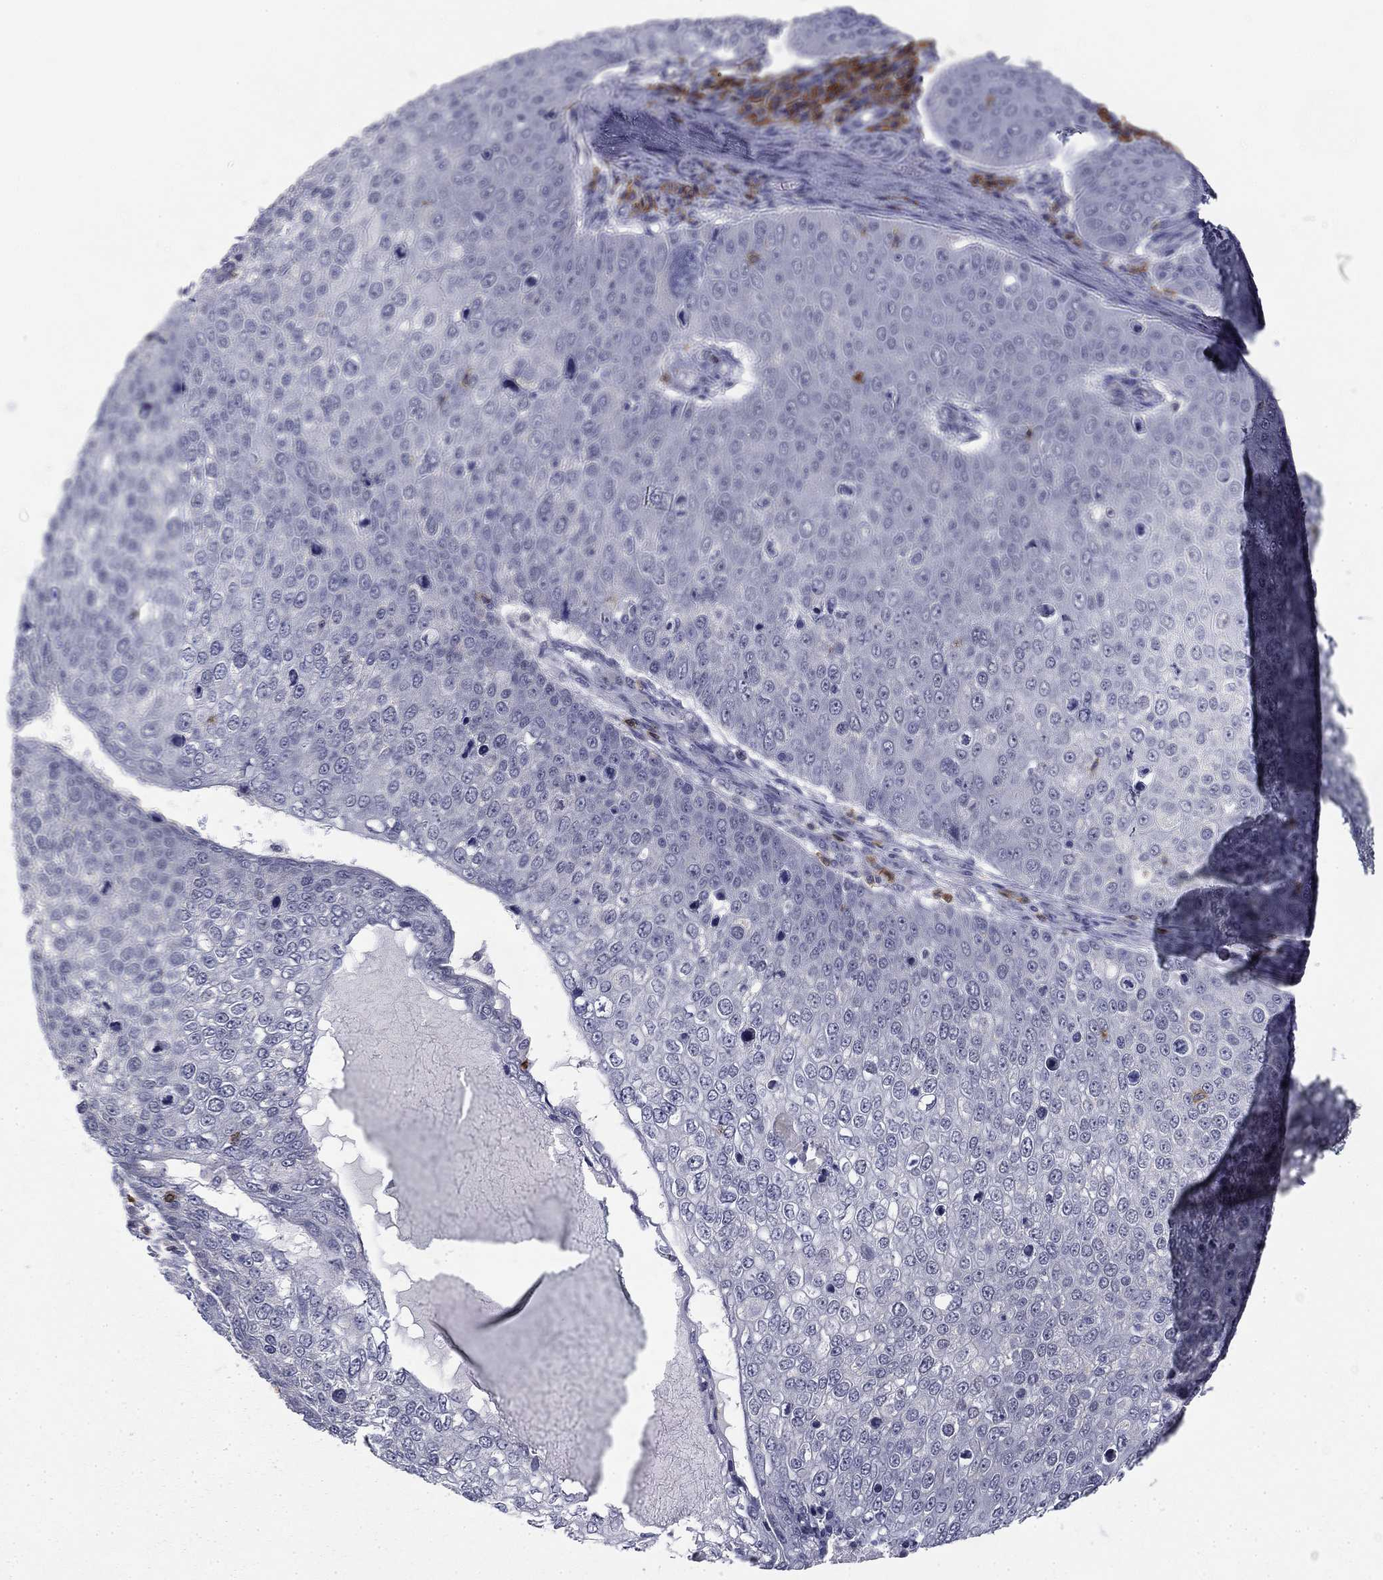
{"staining": {"intensity": "negative", "quantity": "none", "location": "none"}, "tissue": "skin cancer", "cell_type": "Tumor cells", "image_type": "cancer", "snomed": [{"axis": "morphology", "description": "Squamous cell carcinoma, NOS"}, {"axis": "topography", "description": "Skin"}], "caption": "Skin cancer (squamous cell carcinoma) was stained to show a protein in brown. There is no significant expression in tumor cells.", "gene": "TRAT1", "patient": {"sex": "male", "age": 71}}